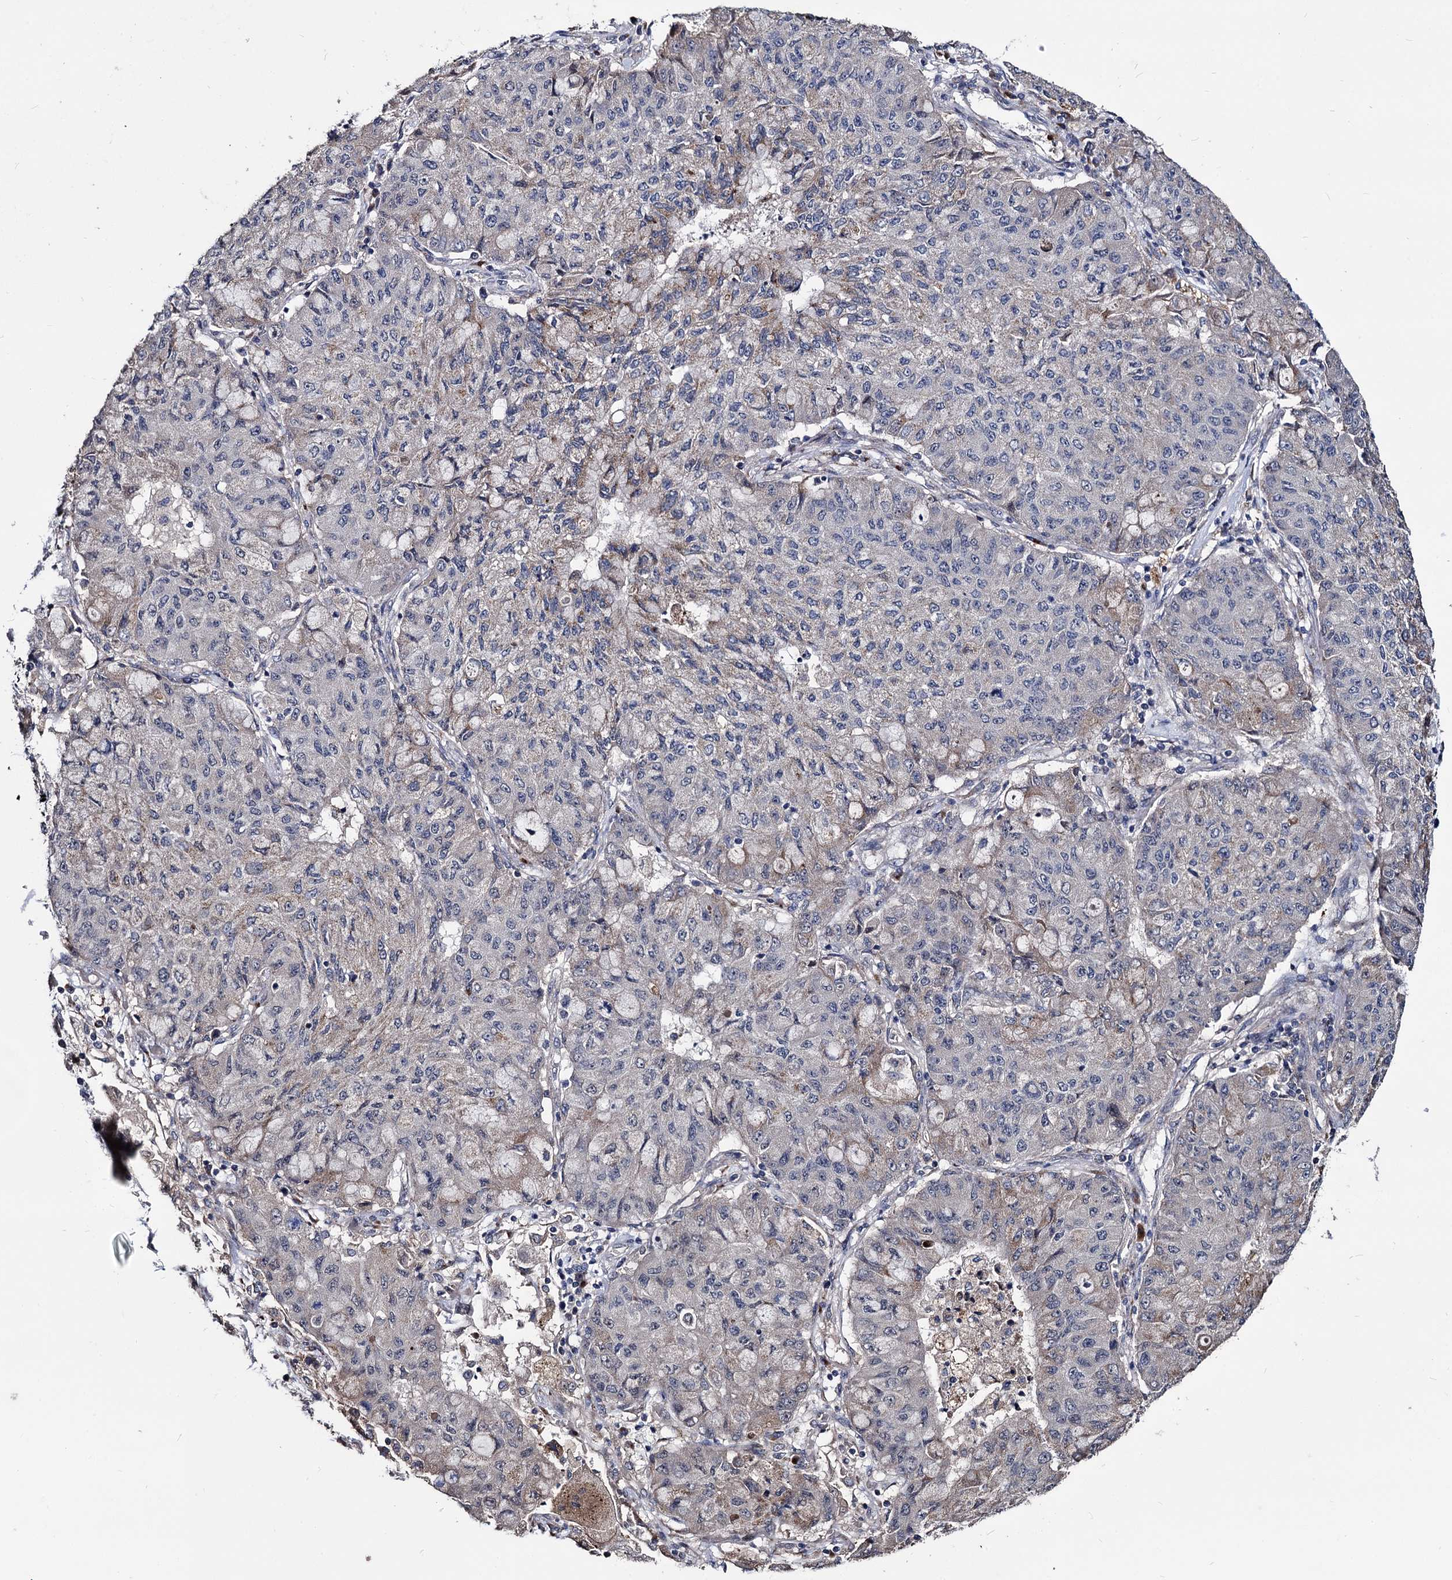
{"staining": {"intensity": "moderate", "quantity": "<25%", "location": "cytoplasmic/membranous"}, "tissue": "lung cancer", "cell_type": "Tumor cells", "image_type": "cancer", "snomed": [{"axis": "morphology", "description": "Squamous cell carcinoma, NOS"}, {"axis": "topography", "description": "Lung"}], "caption": "Immunohistochemical staining of lung squamous cell carcinoma reveals moderate cytoplasmic/membranous protein positivity in approximately <25% of tumor cells.", "gene": "SMAGP", "patient": {"sex": "male", "age": 74}}